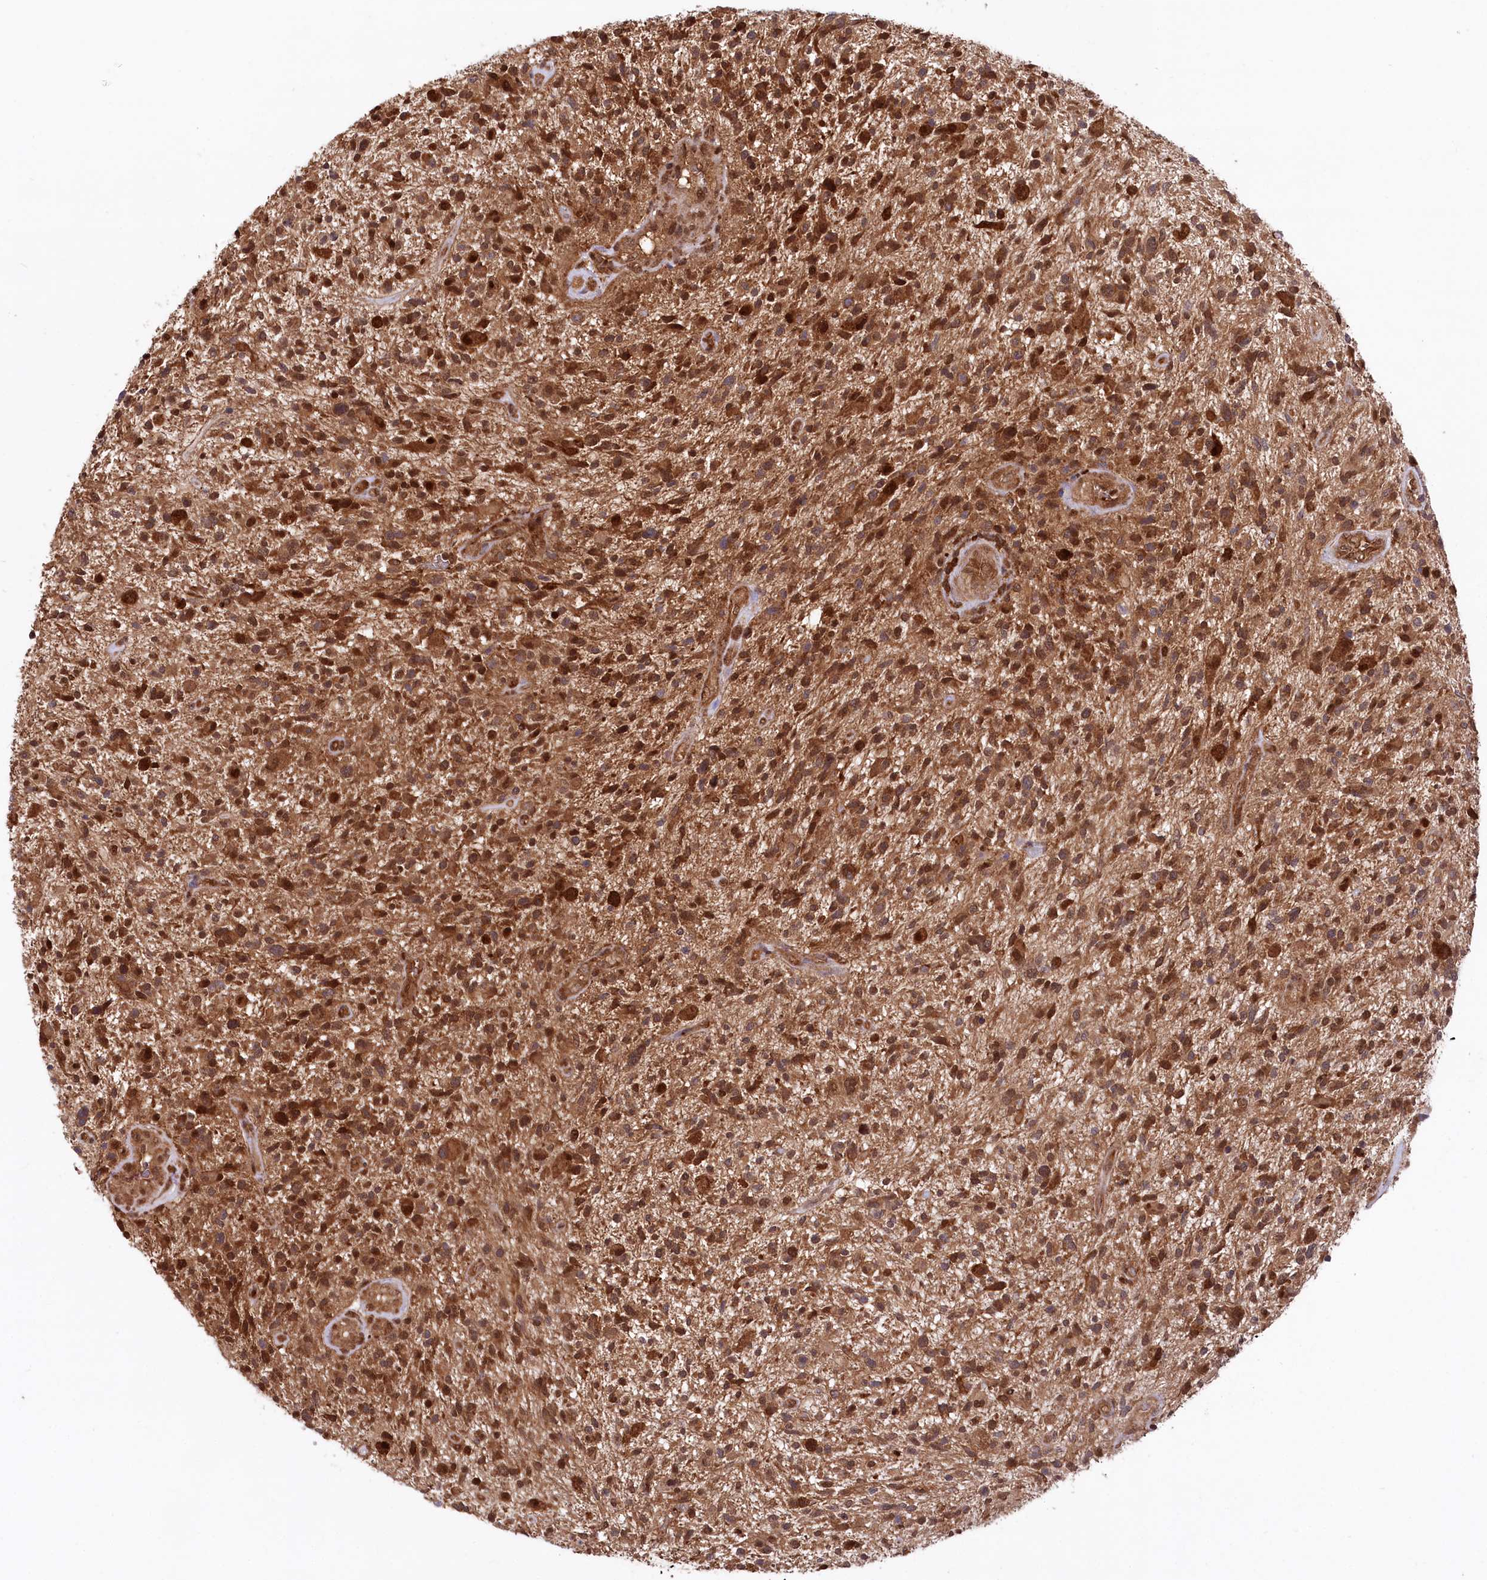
{"staining": {"intensity": "strong", "quantity": ">75%", "location": "cytoplasmic/membranous,nuclear"}, "tissue": "glioma", "cell_type": "Tumor cells", "image_type": "cancer", "snomed": [{"axis": "morphology", "description": "Glioma, malignant, High grade"}, {"axis": "topography", "description": "Brain"}], "caption": "High-magnification brightfield microscopy of malignant glioma (high-grade) stained with DAB (3,3'-diaminobenzidine) (brown) and counterstained with hematoxylin (blue). tumor cells exhibit strong cytoplasmic/membranous and nuclear positivity is identified in about>75% of cells. (DAB (3,3'-diaminobenzidine) = brown stain, brightfield microscopy at high magnification).", "gene": "LSG1", "patient": {"sex": "male", "age": 47}}